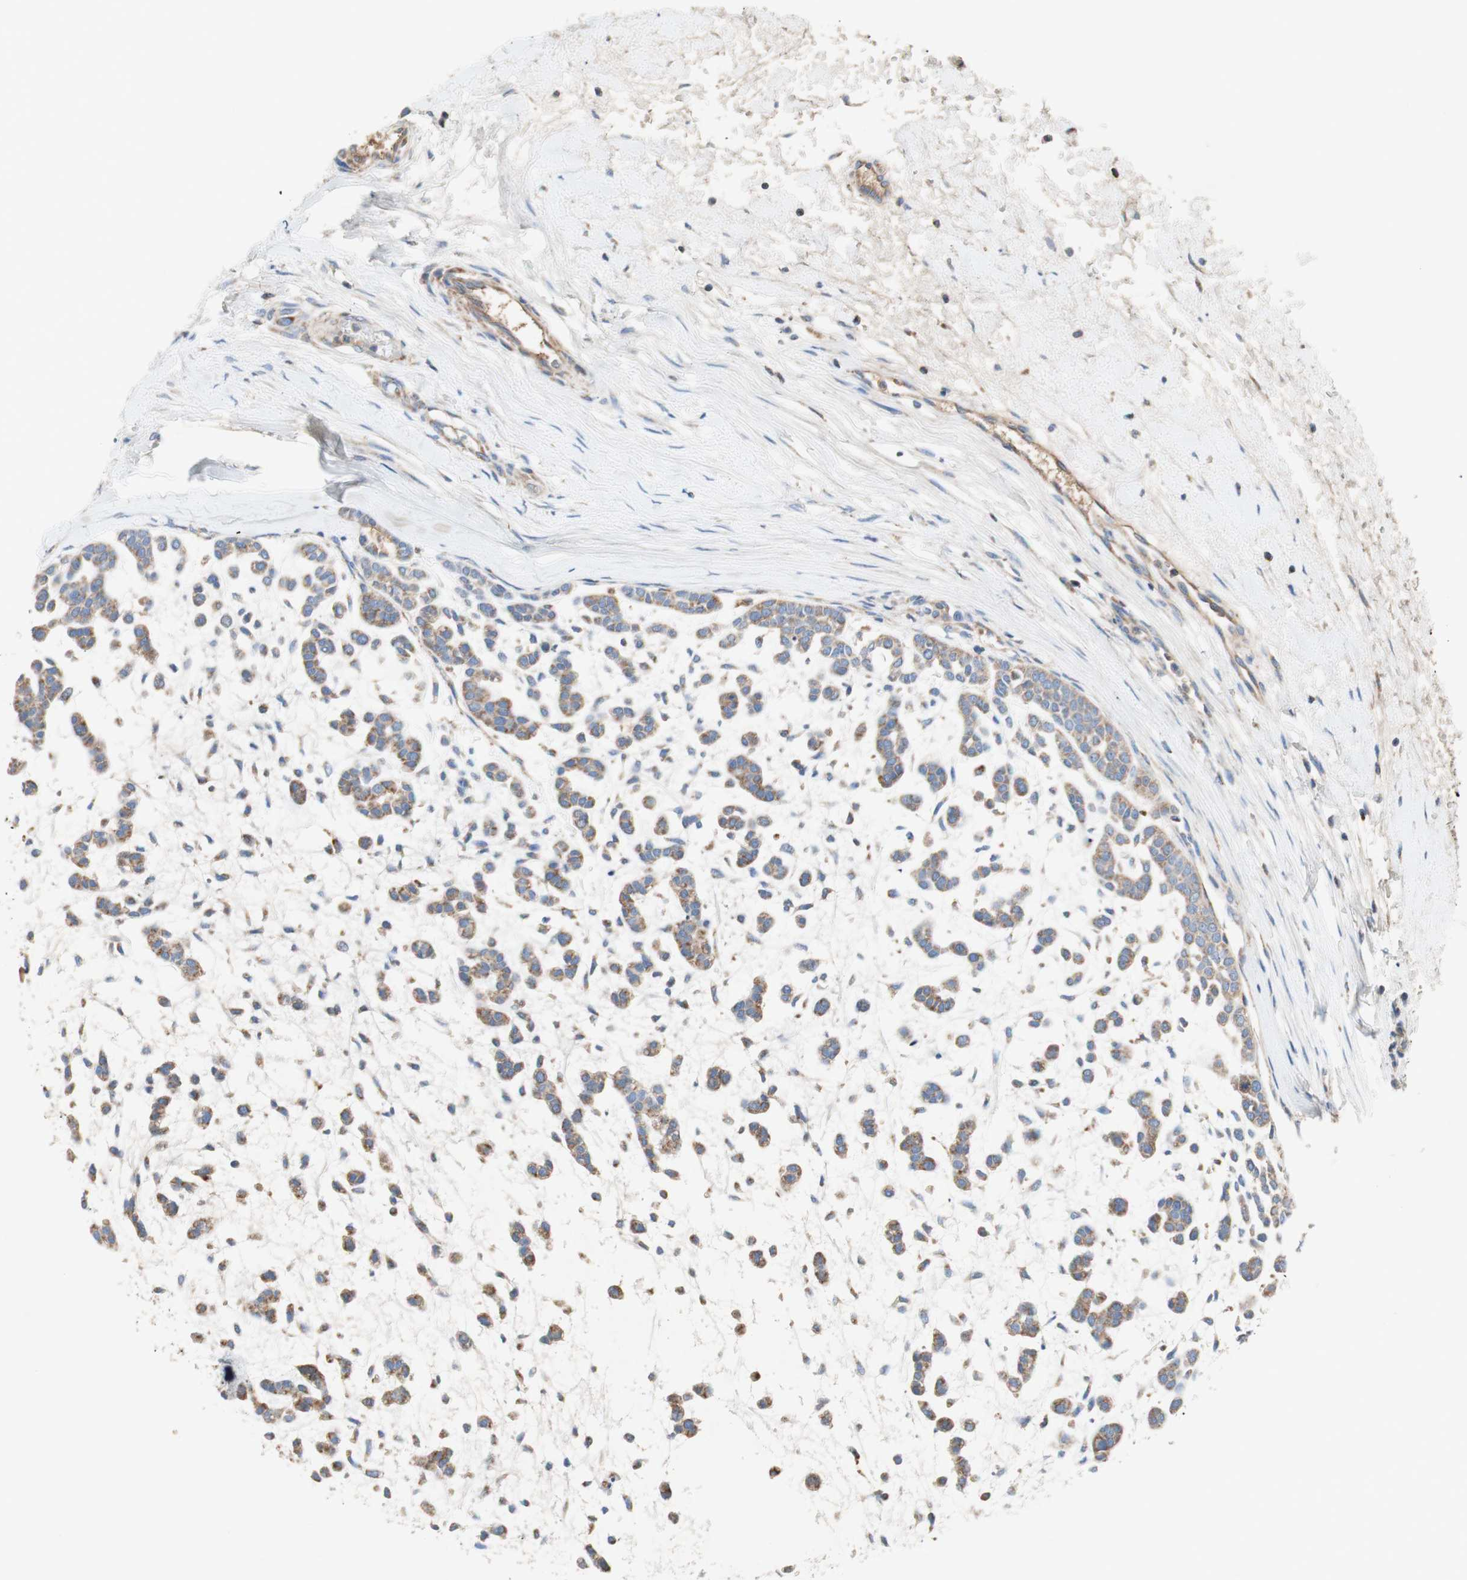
{"staining": {"intensity": "moderate", "quantity": ">75%", "location": "cytoplasmic/membranous"}, "tissue": "head and neck cancer", "cell_type": "Tumor cells", "image_type": "cancer", "snomed": [{"axis": "morphology", "description": "Adenocarcinoma, NOS"}, {"axis": "morphology", "description": "Adenoma, NOS"}, {"axis": "topography", "description": "Head-Neck"}], "caption": "This histopathology image exhibits immunohistochemistry staining of human head and neck cancer, with medium moderate cytoplasmic/membranous staining in about >75% of tumor cells.", "gene": "SDHB", "patient": {"sex": "female", "age": 55}}